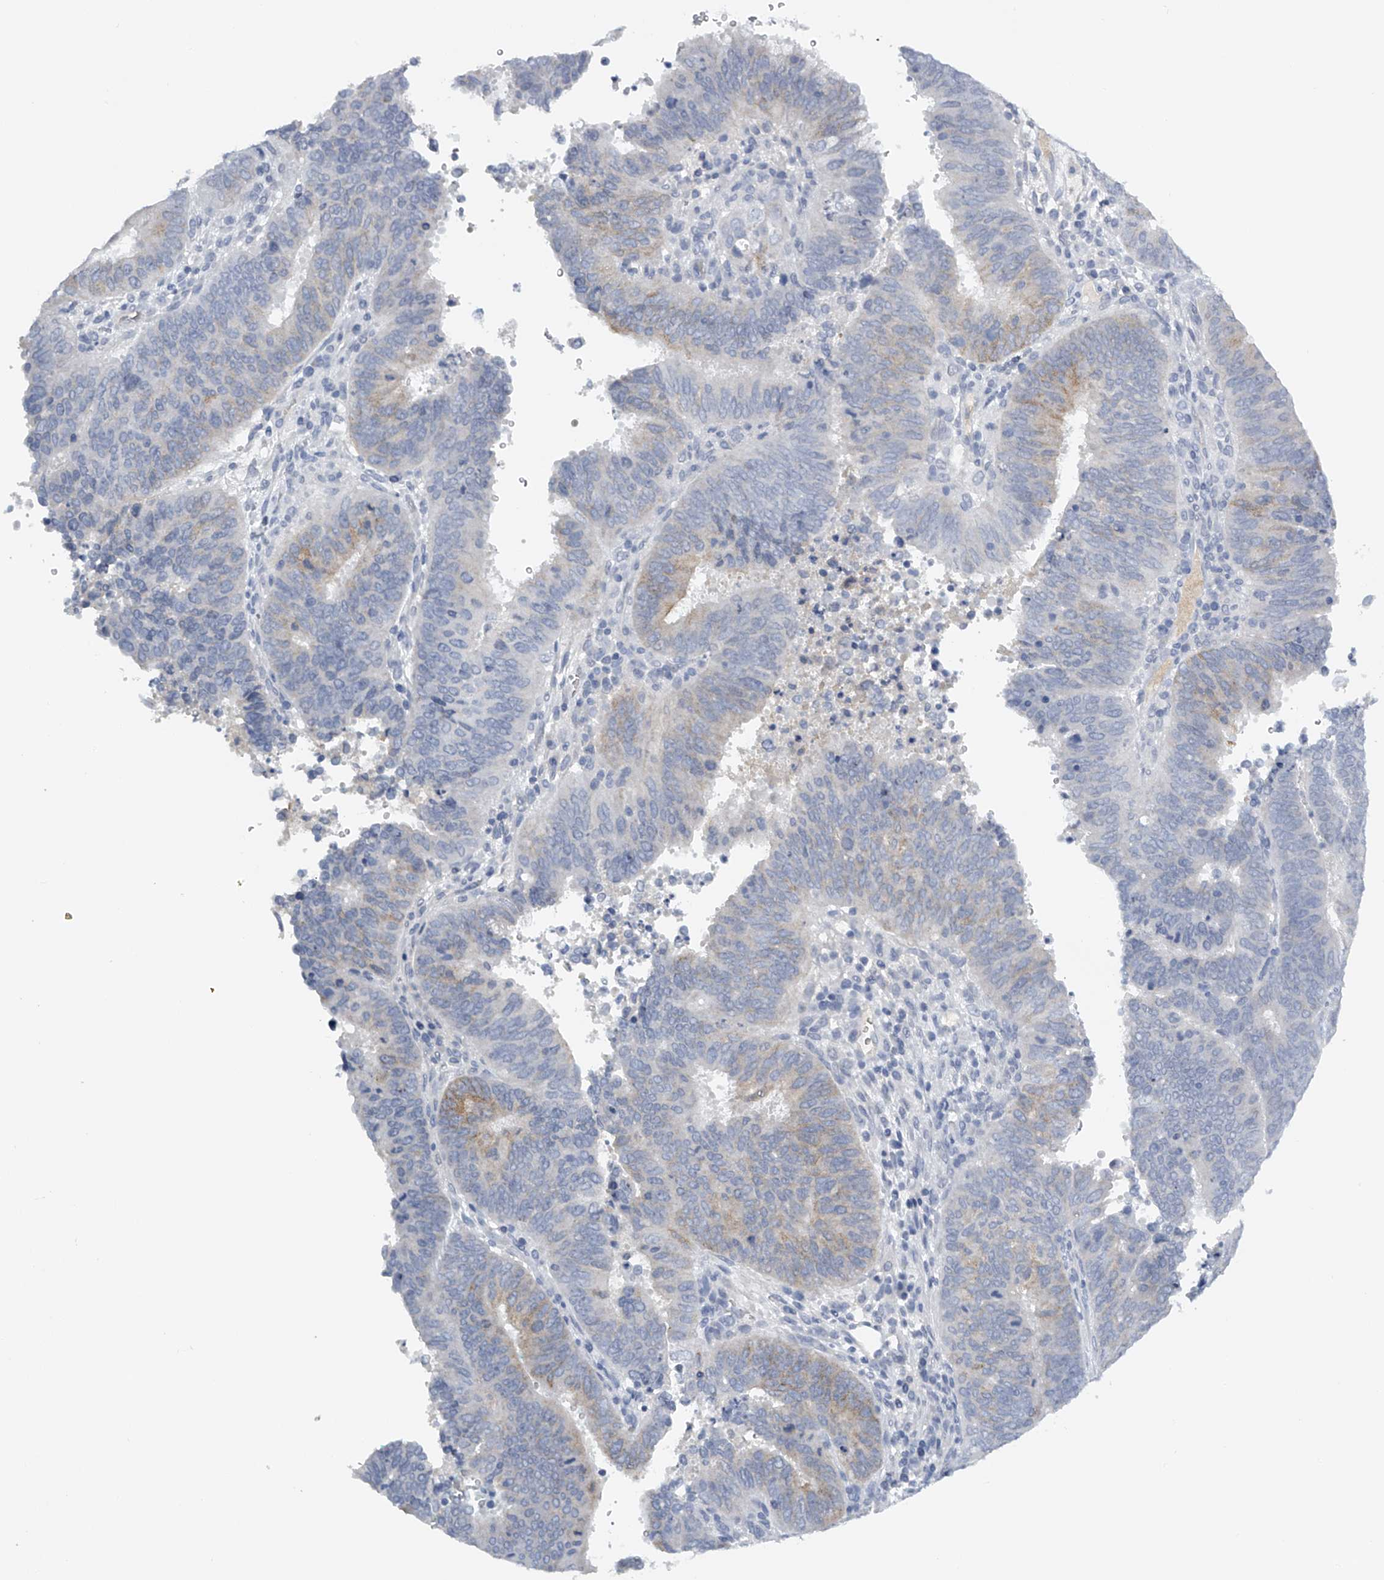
{"staining": {"intensity": "weak", "quantity": "<25%", "location": "cytoplasmic/membranous"}, "tissue": "cervical cancer", "cell_type": "Tumor cells", "image_type": "cancer", "snomed": [{"axis": "morphology", "description": "Adenocarcinoma, NOS"}, {"axis": "topography", "description": "Cervix"}], "caption": "This is an IHC photomicrograph of adenocarcinoma (cervical). There is no positivity in tumor cells.", "gene": "FAT2", "patient": {"sex": "female", "age": 44}}